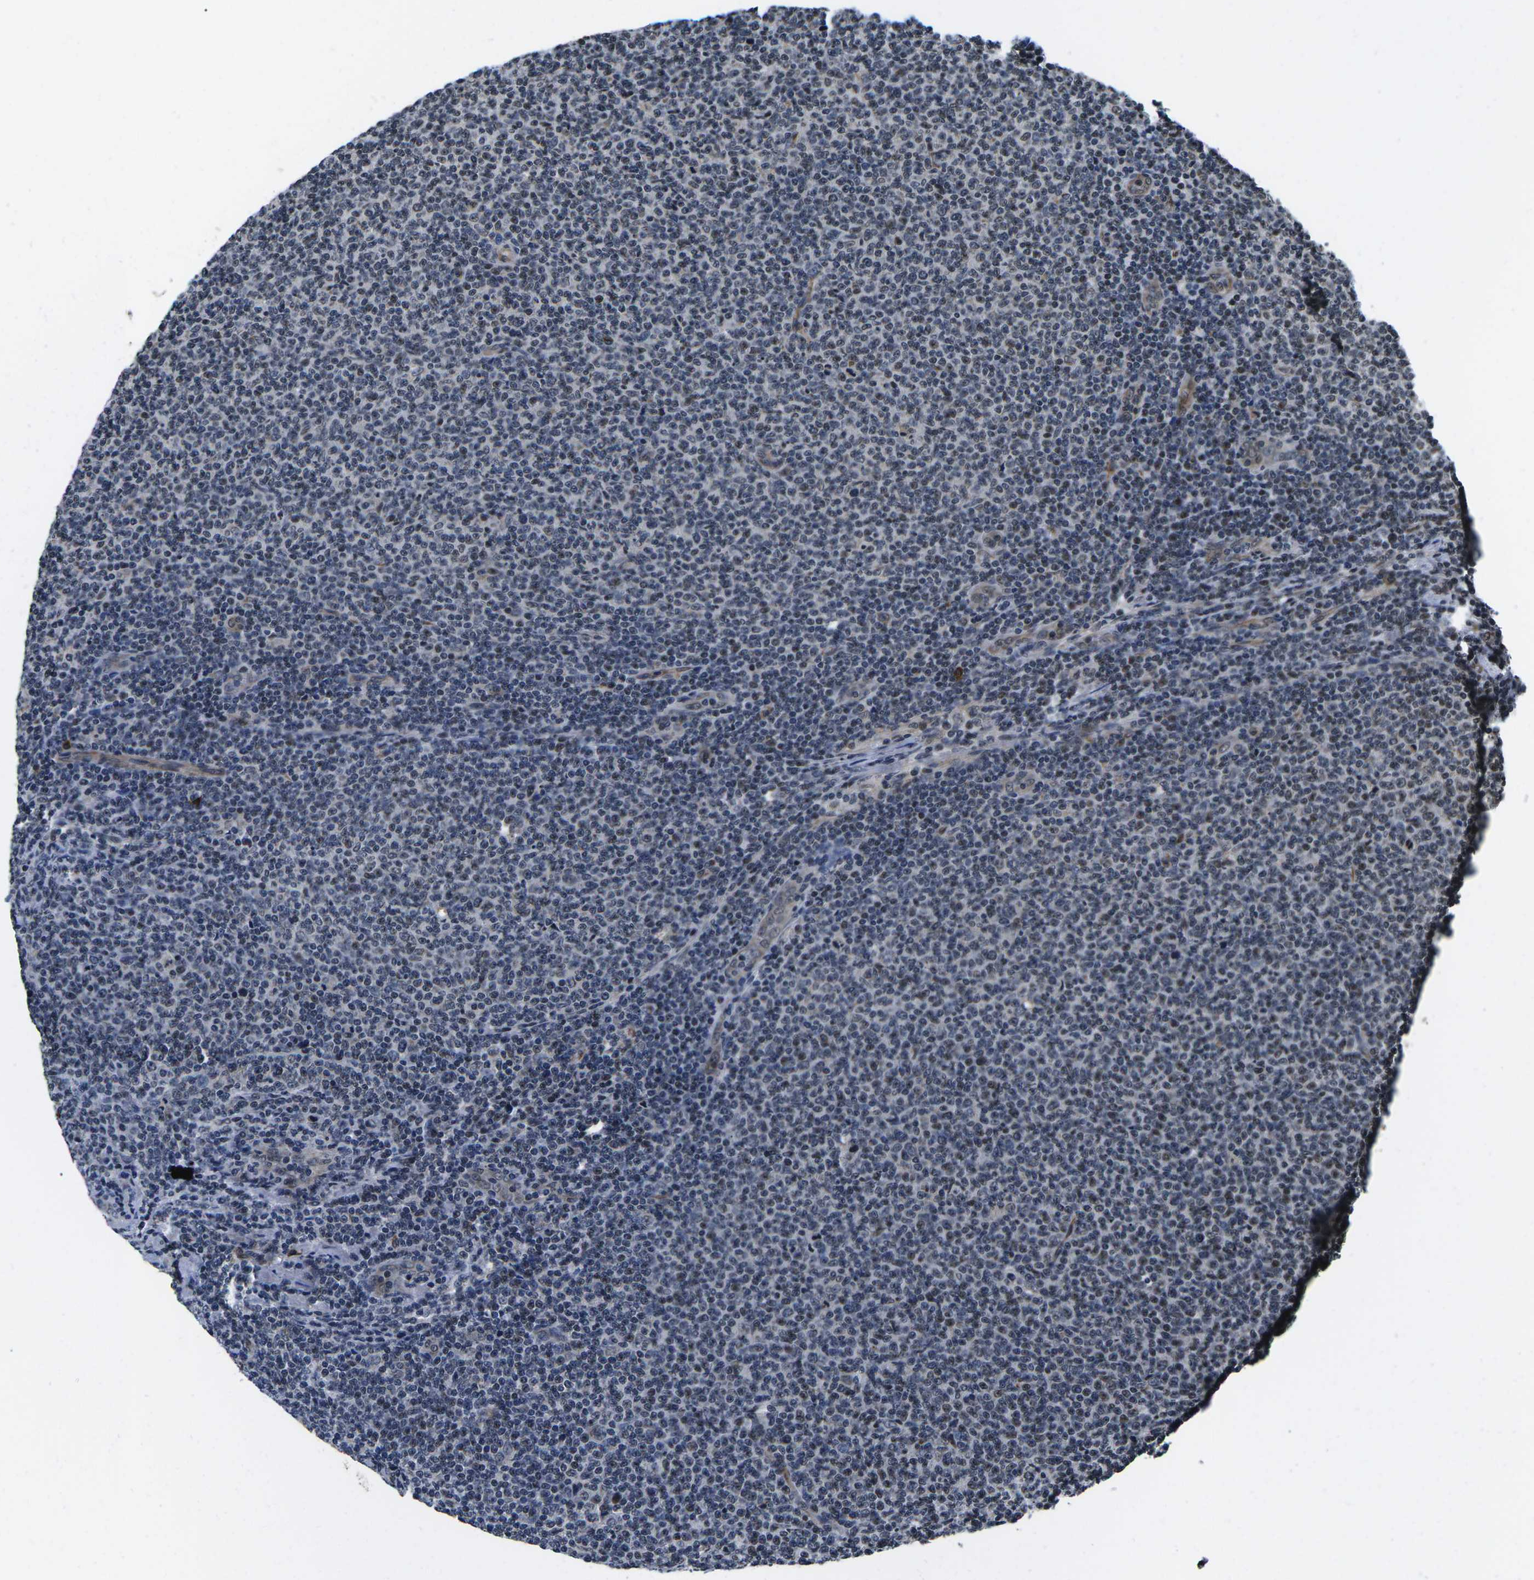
{"staining": {"intensity": "weak", "quantity": "<25%", "location": "nuclear"}, "tissue": "lymphoma", "cell_type": "Tumor cells", "image_type": "cancer", "snomed": [{"axis": "morphology", "description": "Malignant lymphoma, non-Hodgkin's type, Low grade"}, {"axis": "topography", "description": "Lymph node"}], "caption": "Tumor cells show no significant protein staining in low-grade malignant lymphoma, non-Hodgkin's type.", "gene": "CCNE1", "patient": {"sex": "male", "age": 66}}